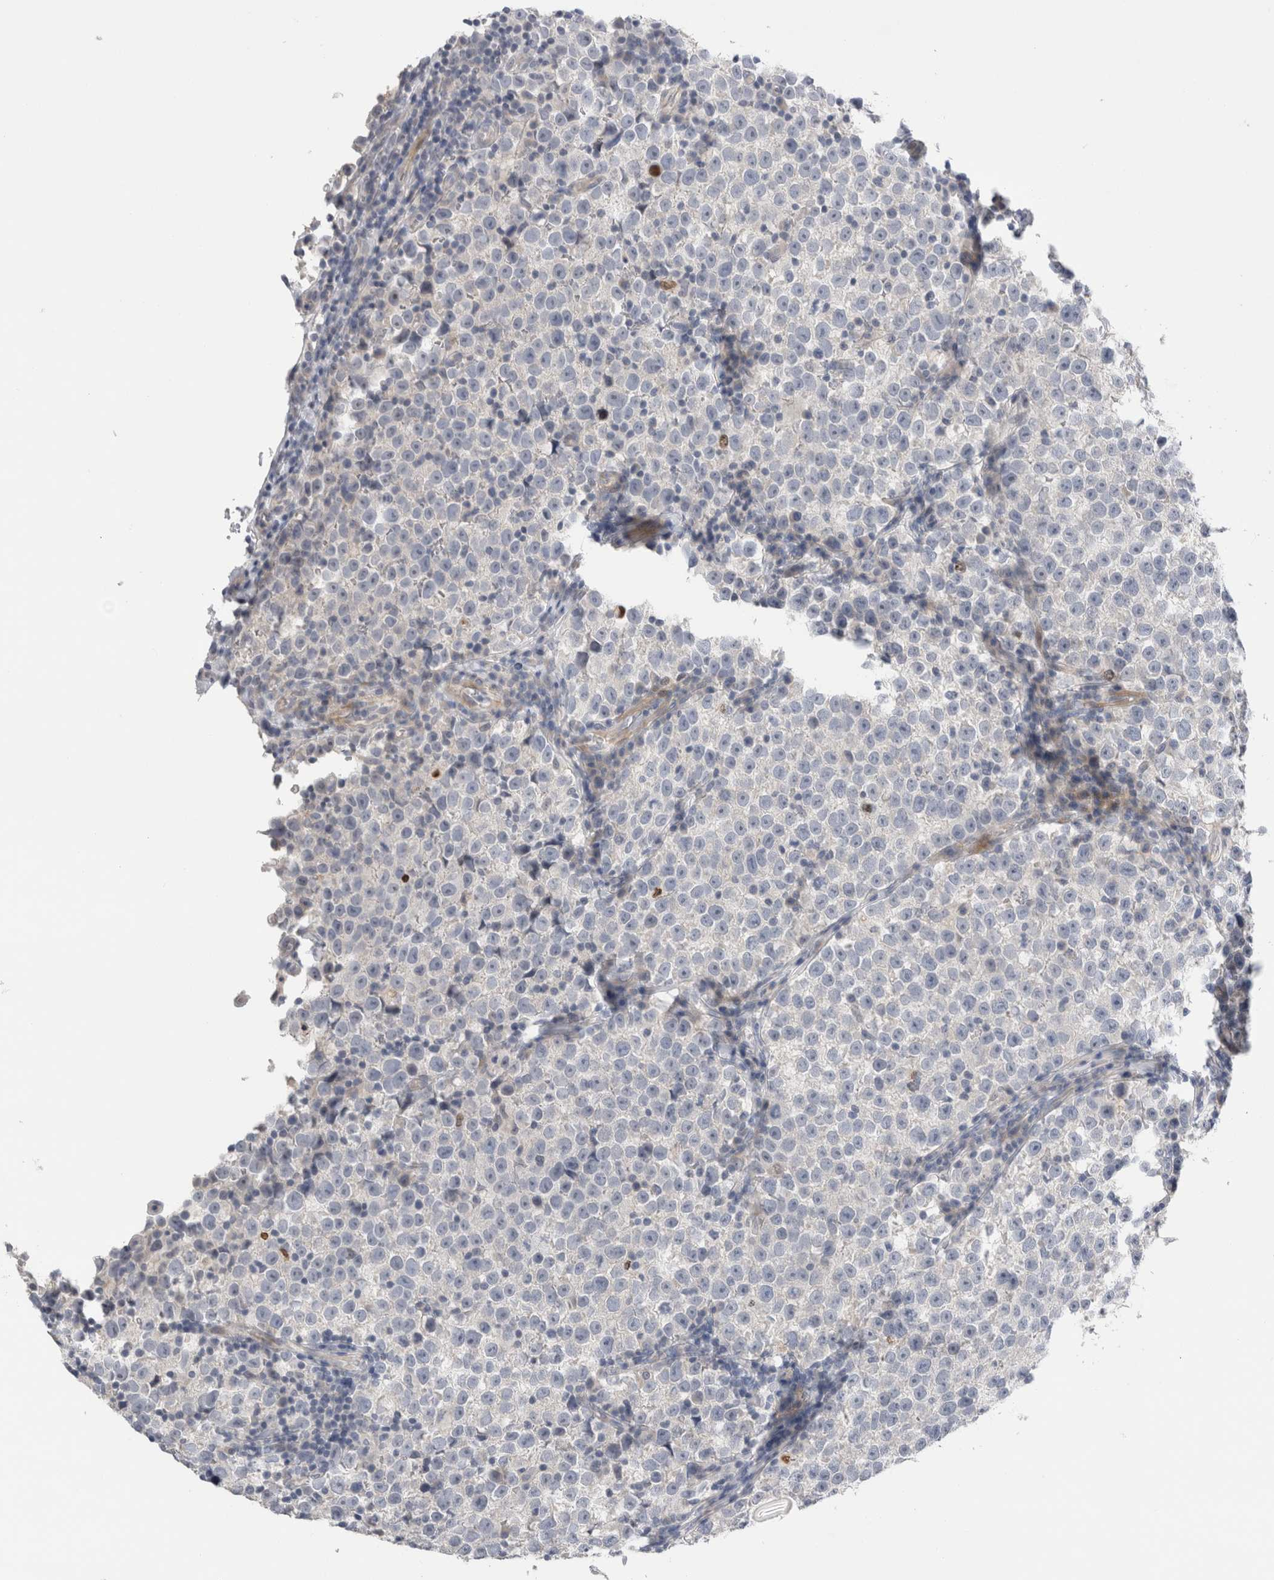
{"staining": {"intensity": "negative", "quantity": "none", "location": "none"}, "tissue": "testis cancer", "cell_type": "Tumor cells", "image_type": "cancer", "snomed": [{"axis": "morphology", "description": "Normal tissue, NOS"}, {"axis": "morphology", "description": "Seminoma, NOS"}, {"axis": "topography", "description": "Testis"}], "caption": "This is a image of immunohistochemistry (IHC) staining of testis cancer (seminoma), which shows no staining in tumor cells.", "gene": "SLC20A2", "patient": {"sex": "male", "age": 43}}